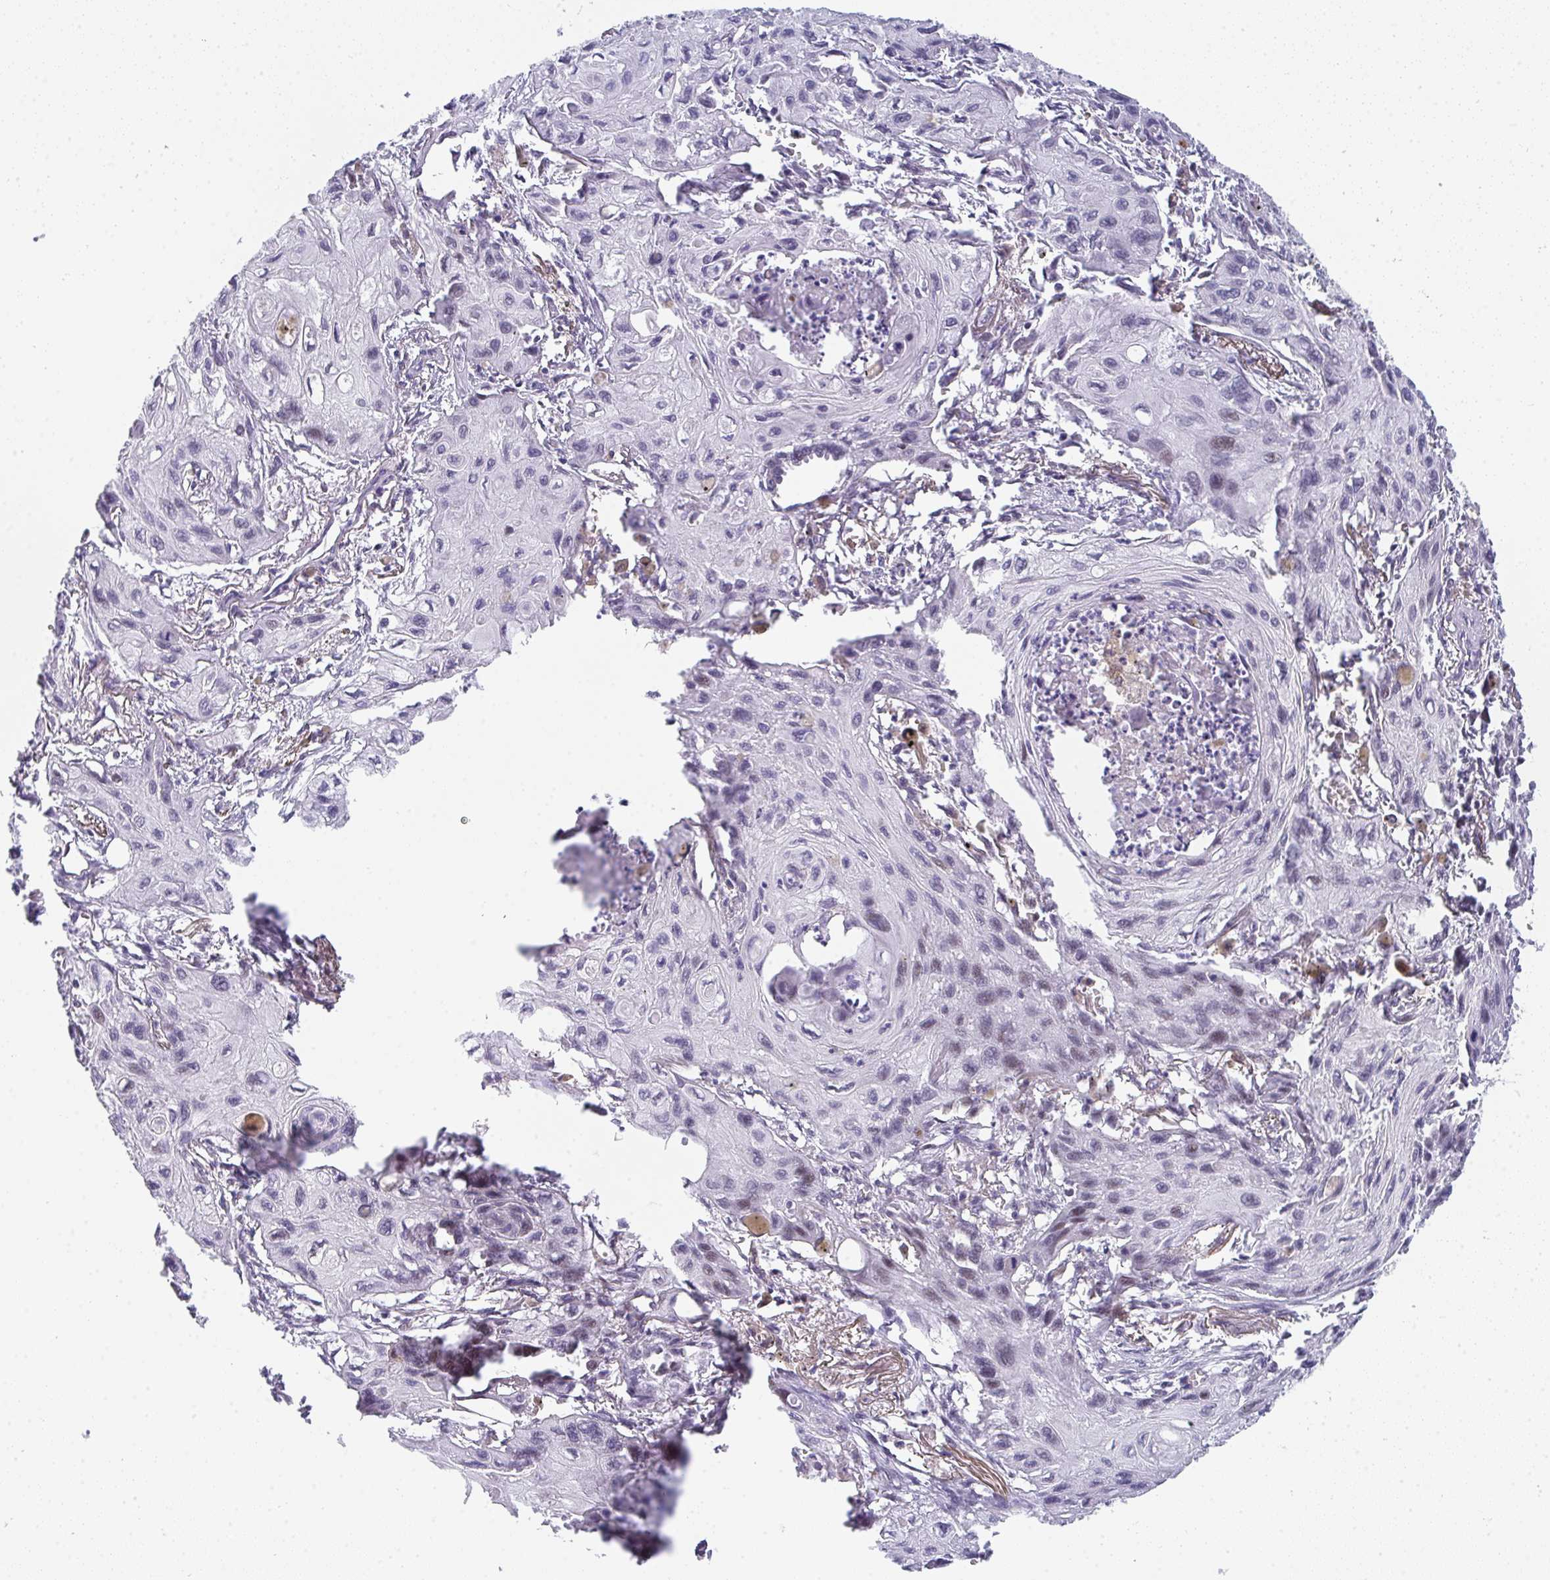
{"staining": {"intensity": "weak", "quantity": "<25%", "location": "nuclear"}, "tissue": "lung cancer", "cell_type": "Tumor cells", "image_type": "cancer", "snomed": [{"axis": "morphology", "description": "Squamous cell carcinoma, NOS"}, {"axis": "topography", "description": "Lung"}], "caption": "This is a micrograph of immunohistochemistry (IHC) staining of lung cancer, which shows no positivity in tumor cells. (DAB (3,3'-diaminobenzidine) IHC, high magnification).", "gene": "TNMD", "patient": {"sex": "male", "age": 71}}